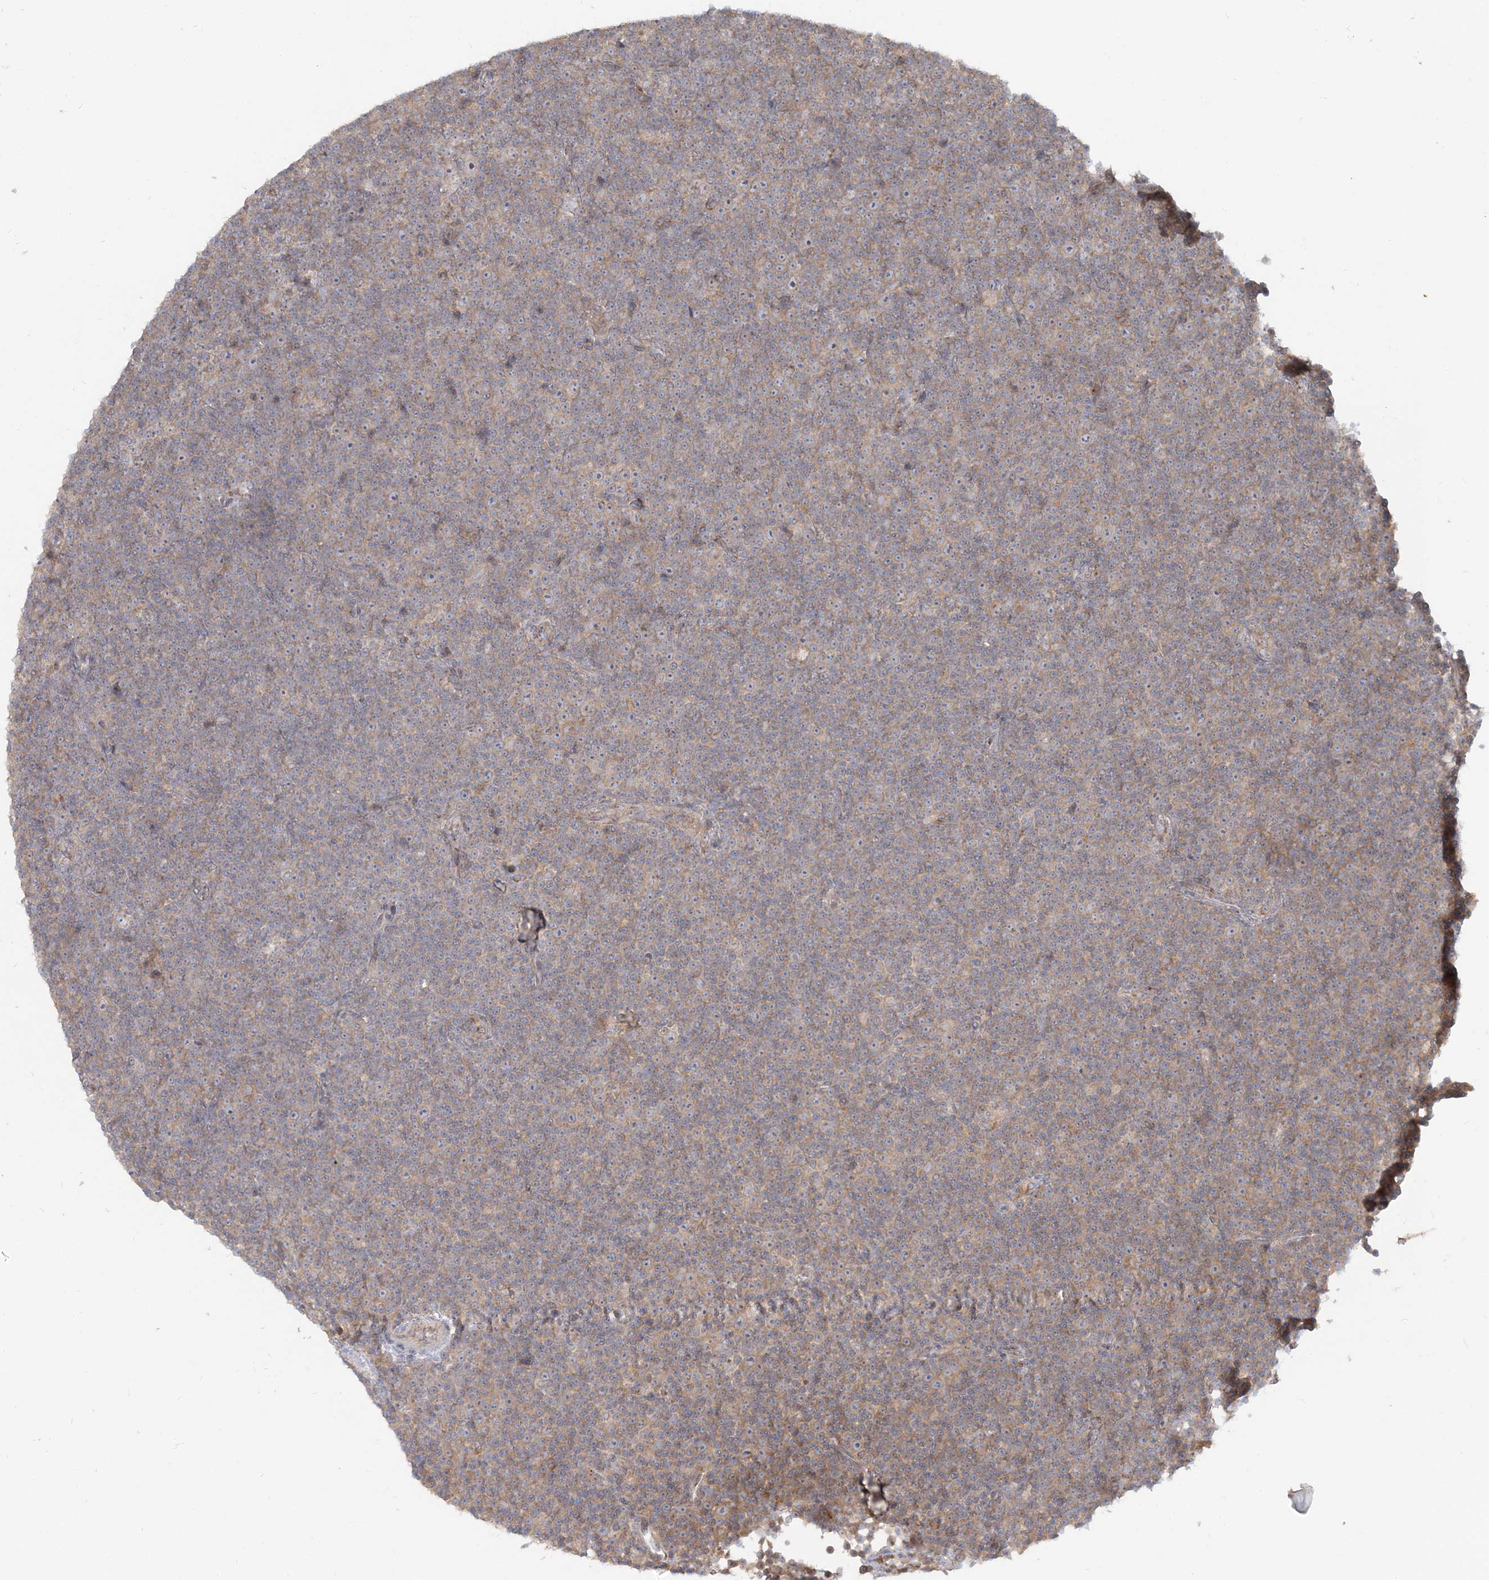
{"staining": {"intensity": "weak", "quantity": "25%-75%", "location": "cytoplasmic/membranous"}, "tissue": "lymphoma", "cell_type": "Tumor cells", "image_type": "cancer", "snomed": [{"axis": "morphology", "description": "Malignant lymphoma, non-Hodgkin's type, Low grade"}, {"axis": "topography", "description": "Lymph node"}], "caption": "Tumor cells exhibit low levels of weak cytoplasmic/membranous staining in about 25%-75% of cells in human lymphoma.", "gene": "AP1AR", "patient": {"sex": "female", "age": 67}}